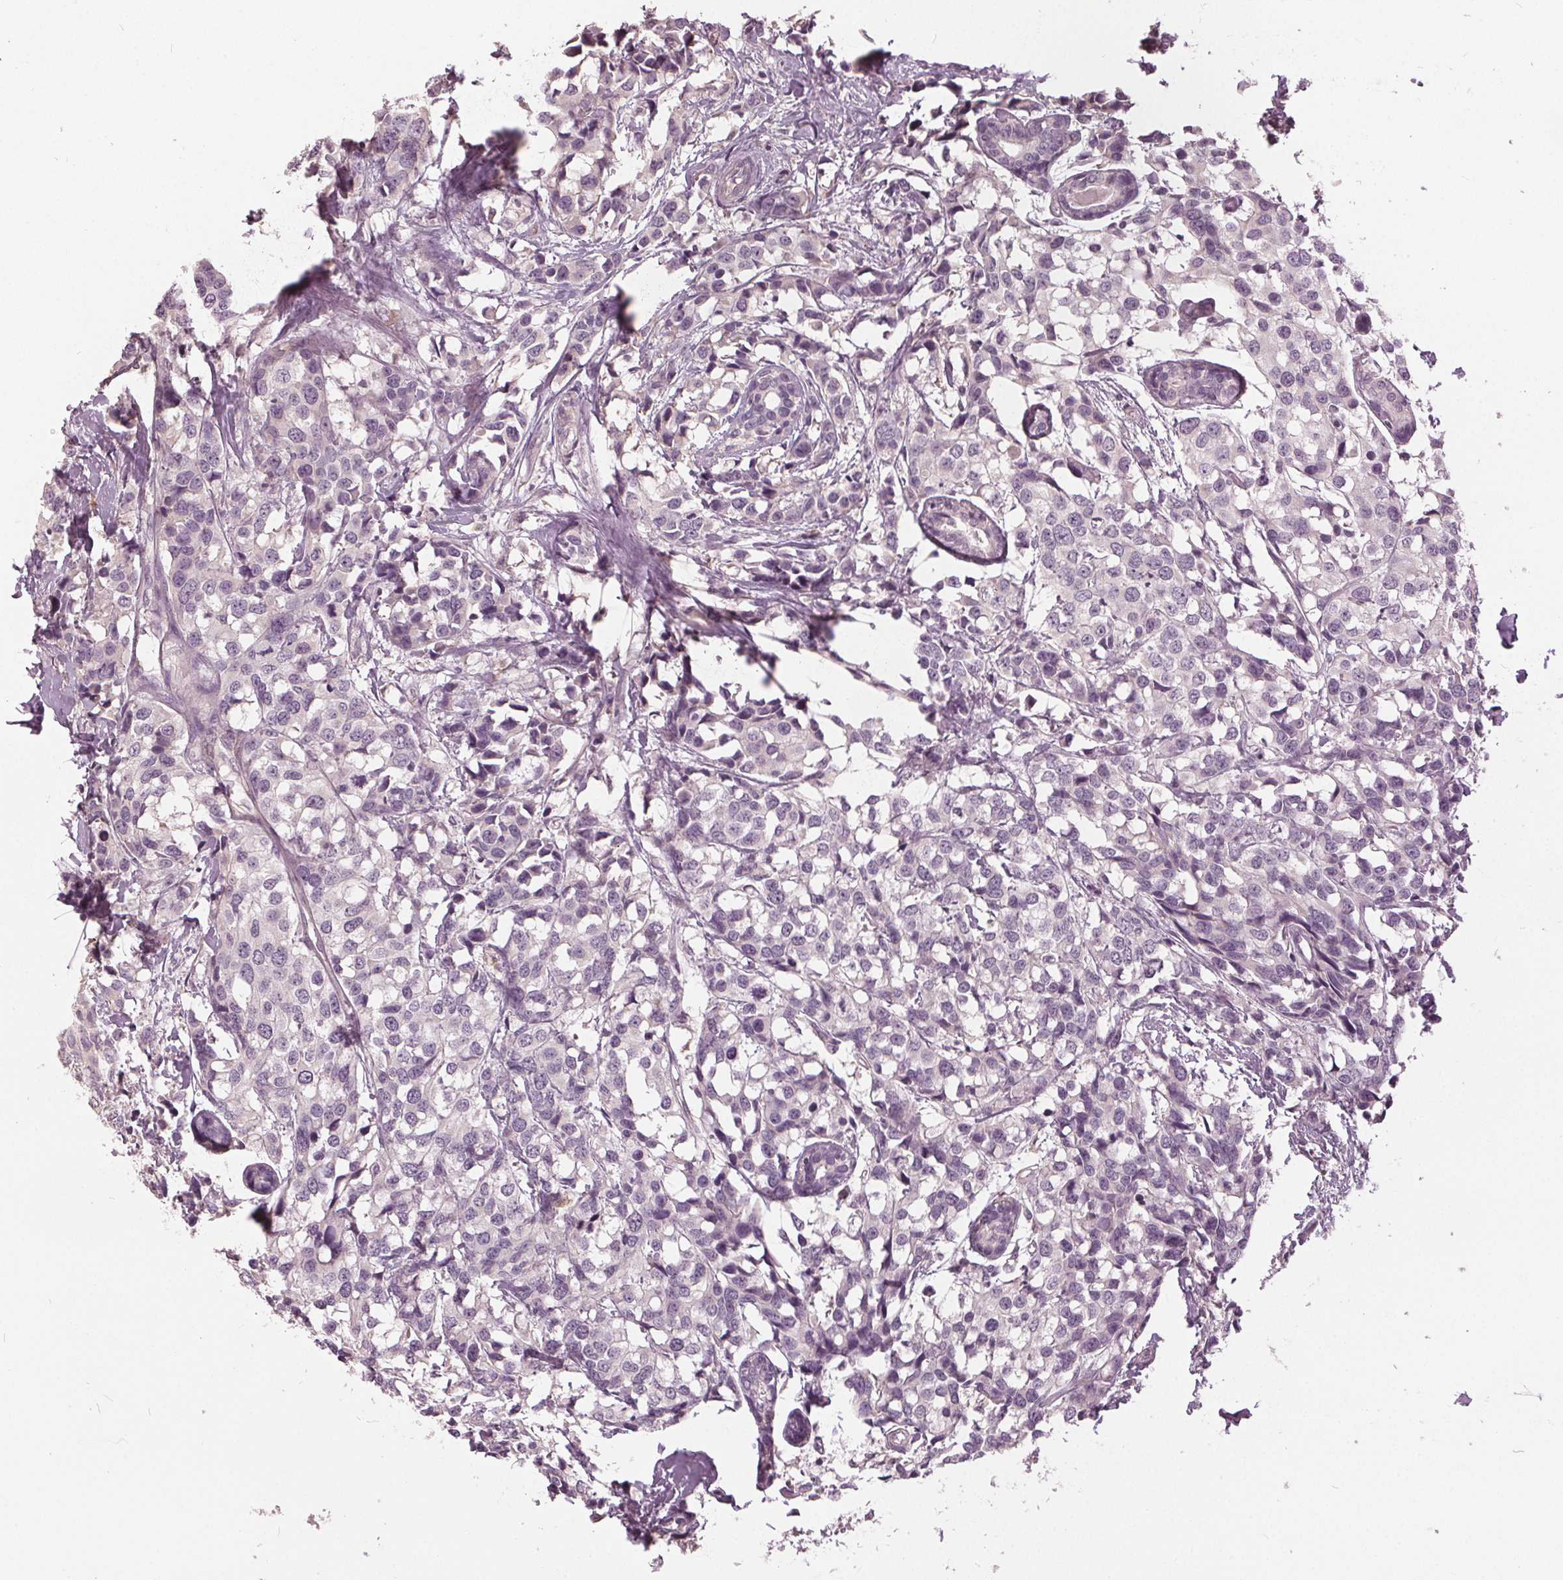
{"staining": {"intensity": "negative", "quantity": "none", "location": "none"}, "tissue": "breast cancer", "cell_type": "Tumor cells", "image_type": "cancer", "snomed": [{"axis": "morphology", "description": "Lobular carcinoma"}, {"axis": "topography", "description": "Breast"}], "caption": "Breast cancer (lobular carcinoma) stained for a protein using IHC demonstrates no positivity tumor cells.", "gene": "KLK13", "patient": {"sex": "female", "age": 59}}